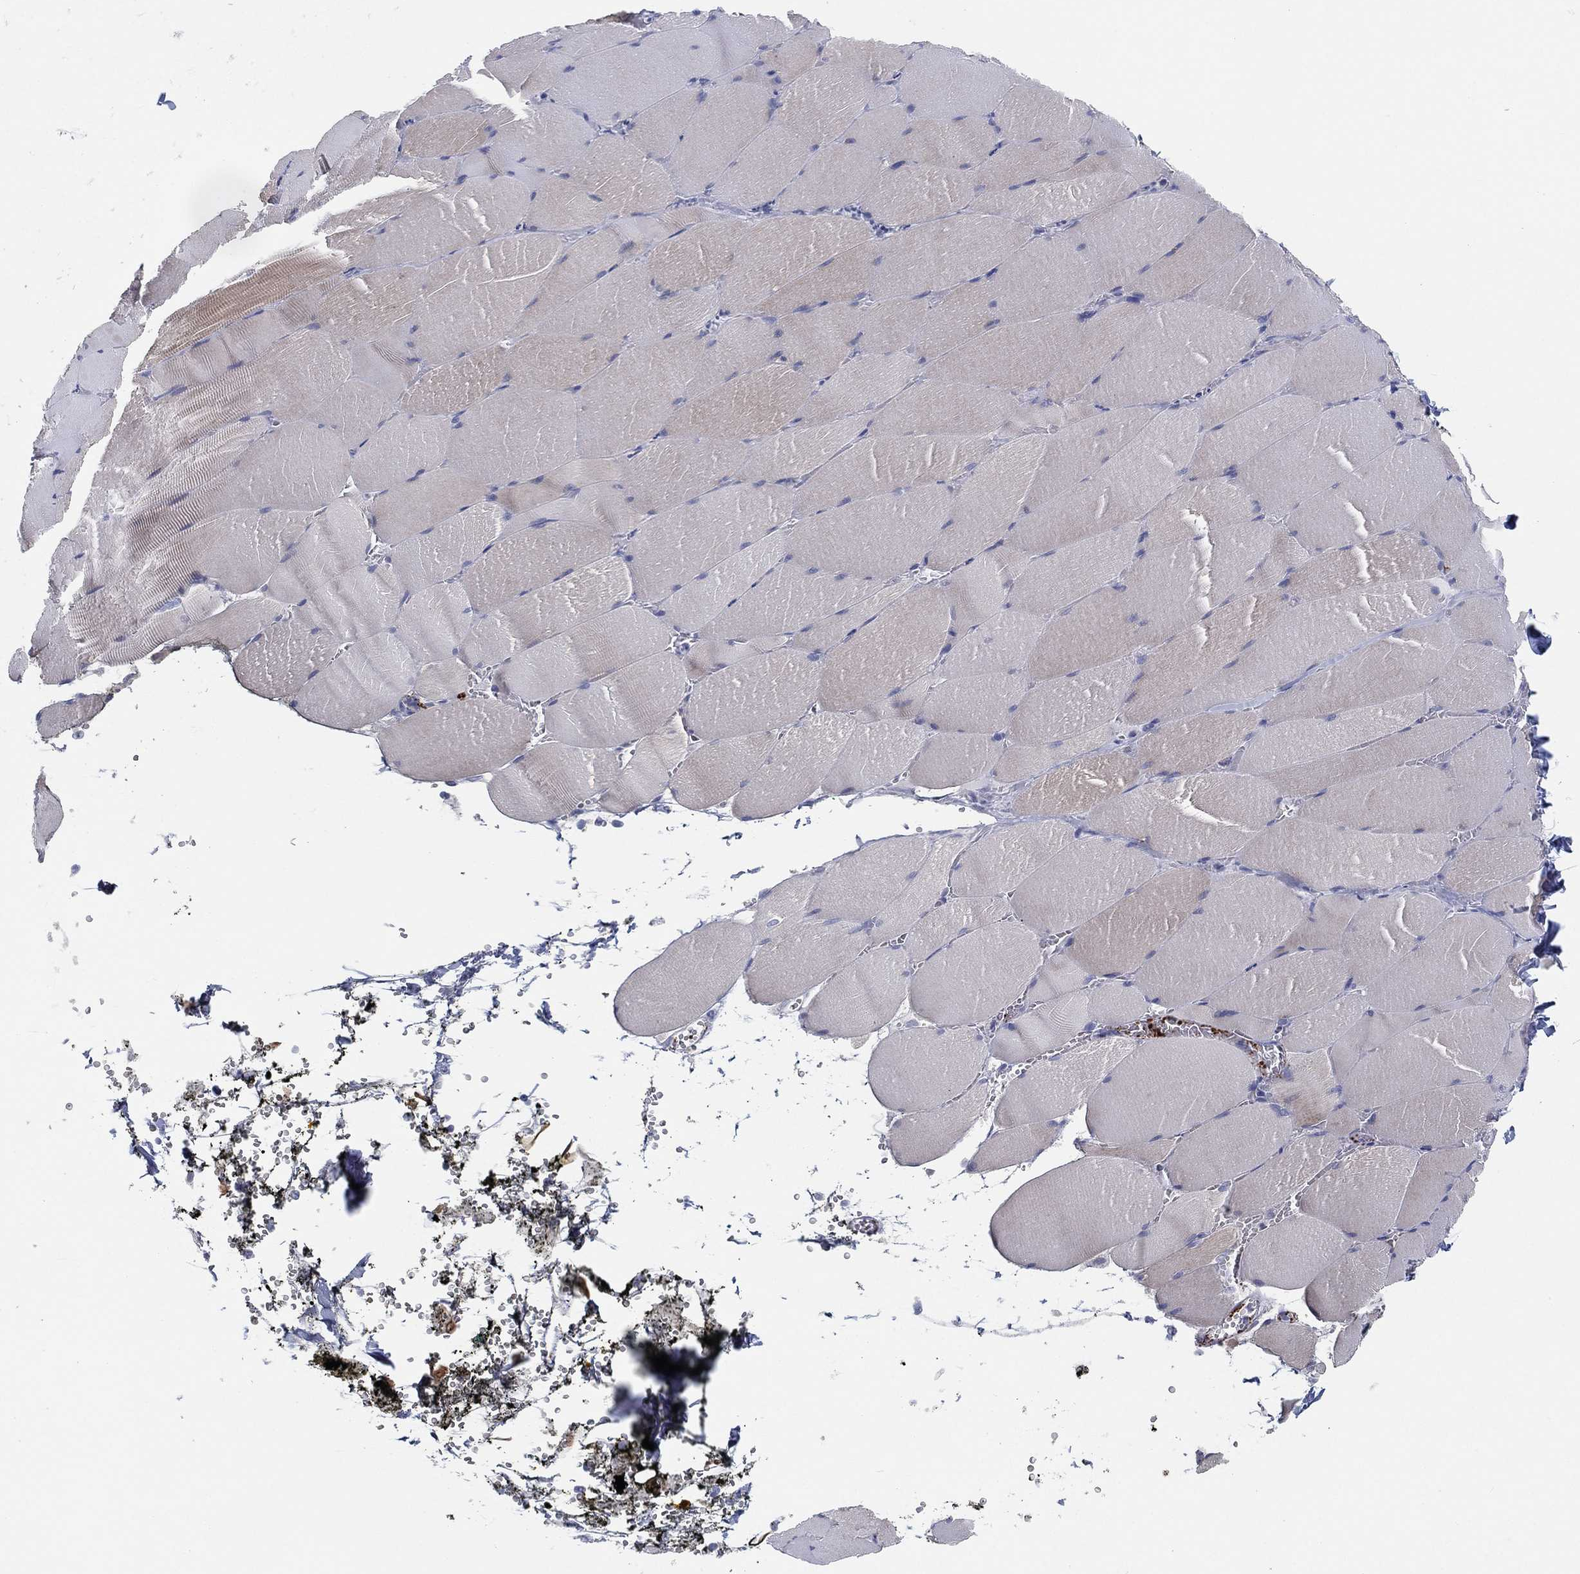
{"staining": {"intensity": "negative", "quantity": "none", "location": "none"}, "tissue": "skeletal muscle", "cell_type": "Myocytes", "image_type": "normal", "snomed": [{"axis": "morphology", "description": "Normal tissue, NOS"}, {"axis": "topography", "description": "Skeletal muscle"}], "caption": "Immunohistochemistry (IHC) histopathology image of benign skeletal muscle: skeletal muscle stained with DAB displays no significant protein staining in myocytes. (DAB (3,3'-diaminobenzidine) IHC with hematoxylin counter stain).", "gene": "TMEM40", "patient": {"sex": "male", "age": 56}}